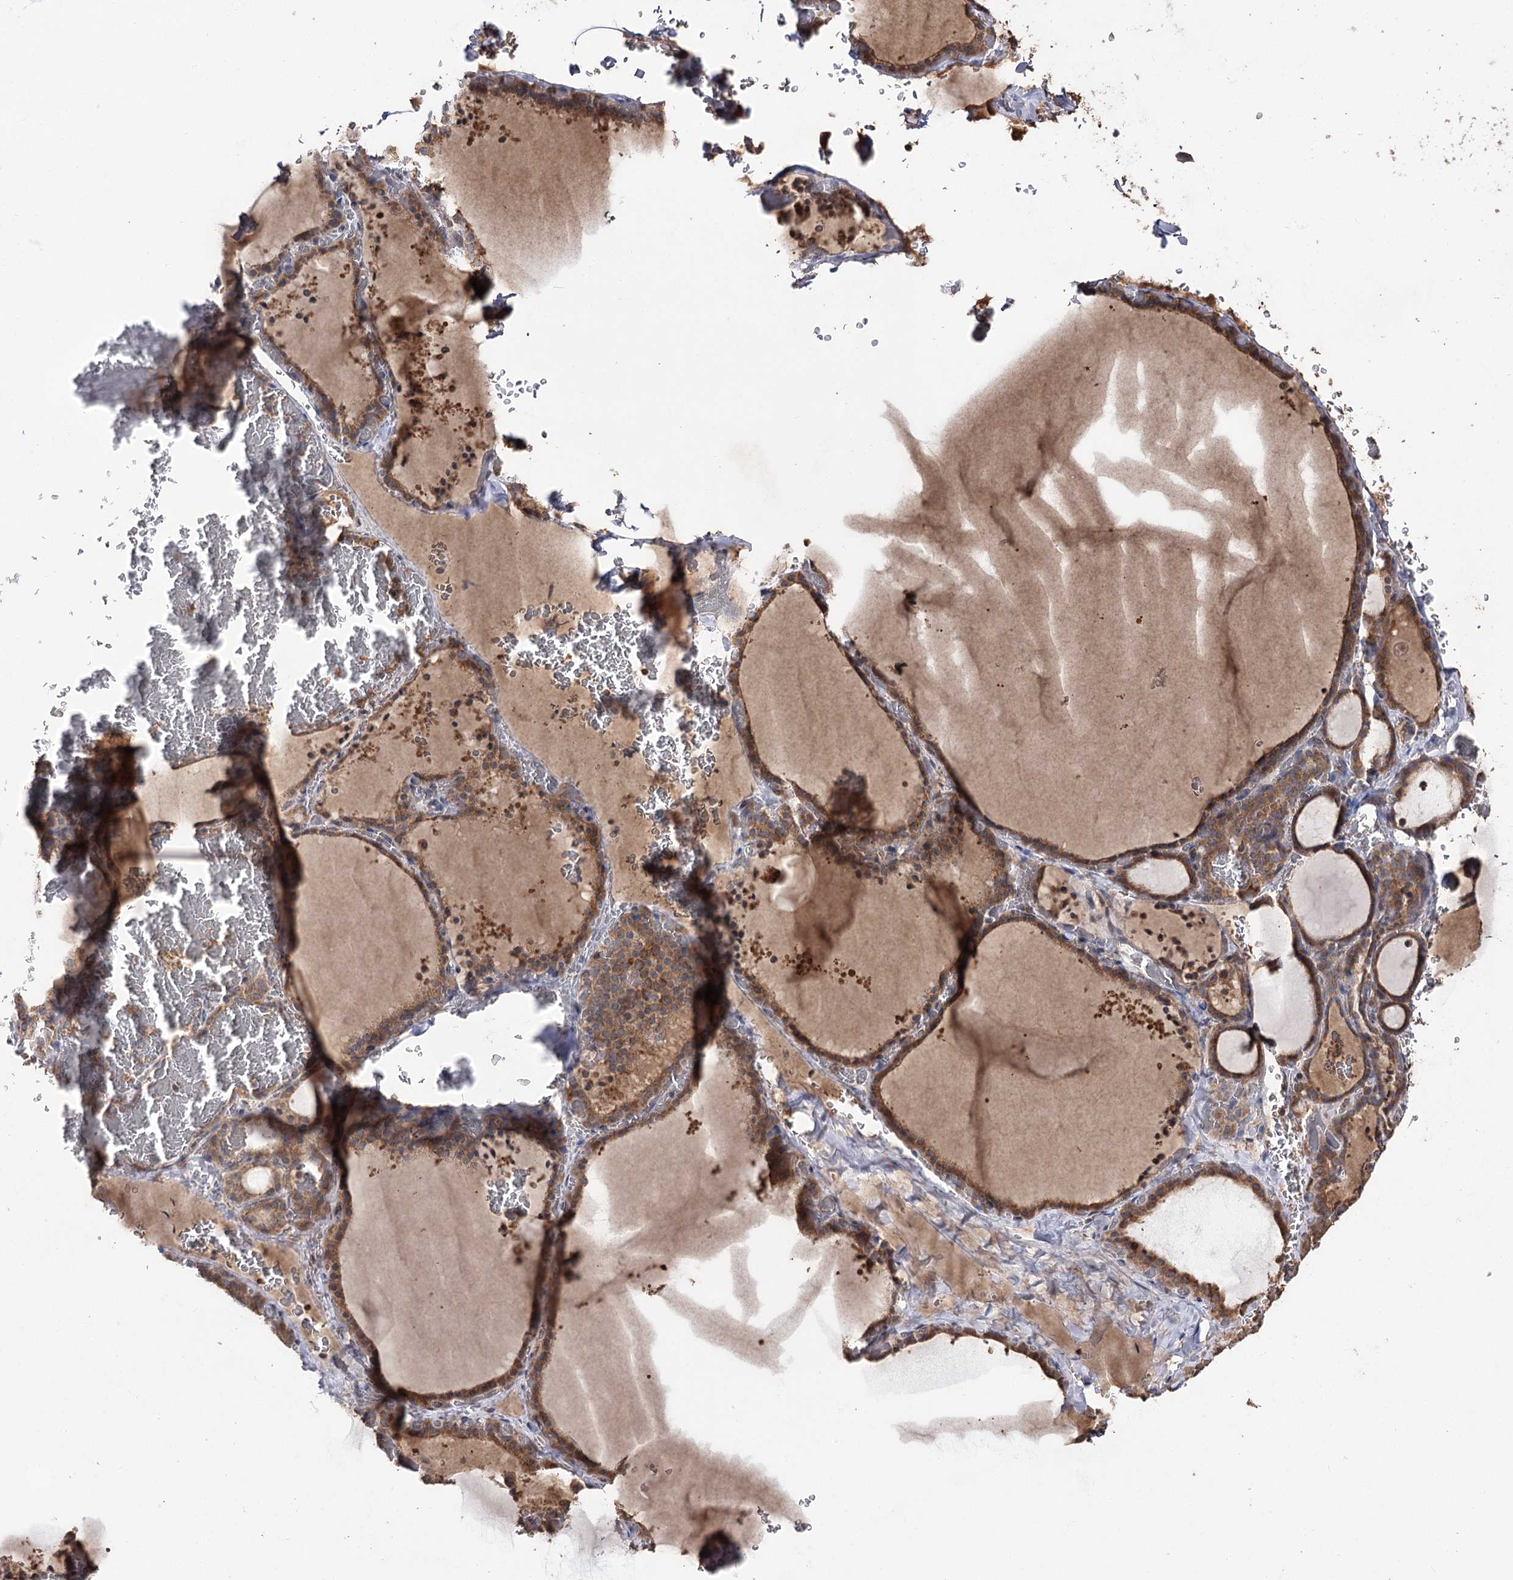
{"staining": {"intensity": "moderate", "quantity": ">75%", "location": "cytoplasmic/membranous"}, "tissue": "thyroid gland", "cell_type": "Glandular cells", "image_type": "normal", "snomed": [{"axis": "morphology", "description": "Normal tissue, NOS"}, {"axis": "topography", "description": "Thyroid gland"}], "caption": "Glandular cells display moderate cytoplasmic/membranous positivity in approximately >75% of cells in normal thyroid gland.", "gene": "FAM53B", "patient": {"sex": "female", "age": 39}}